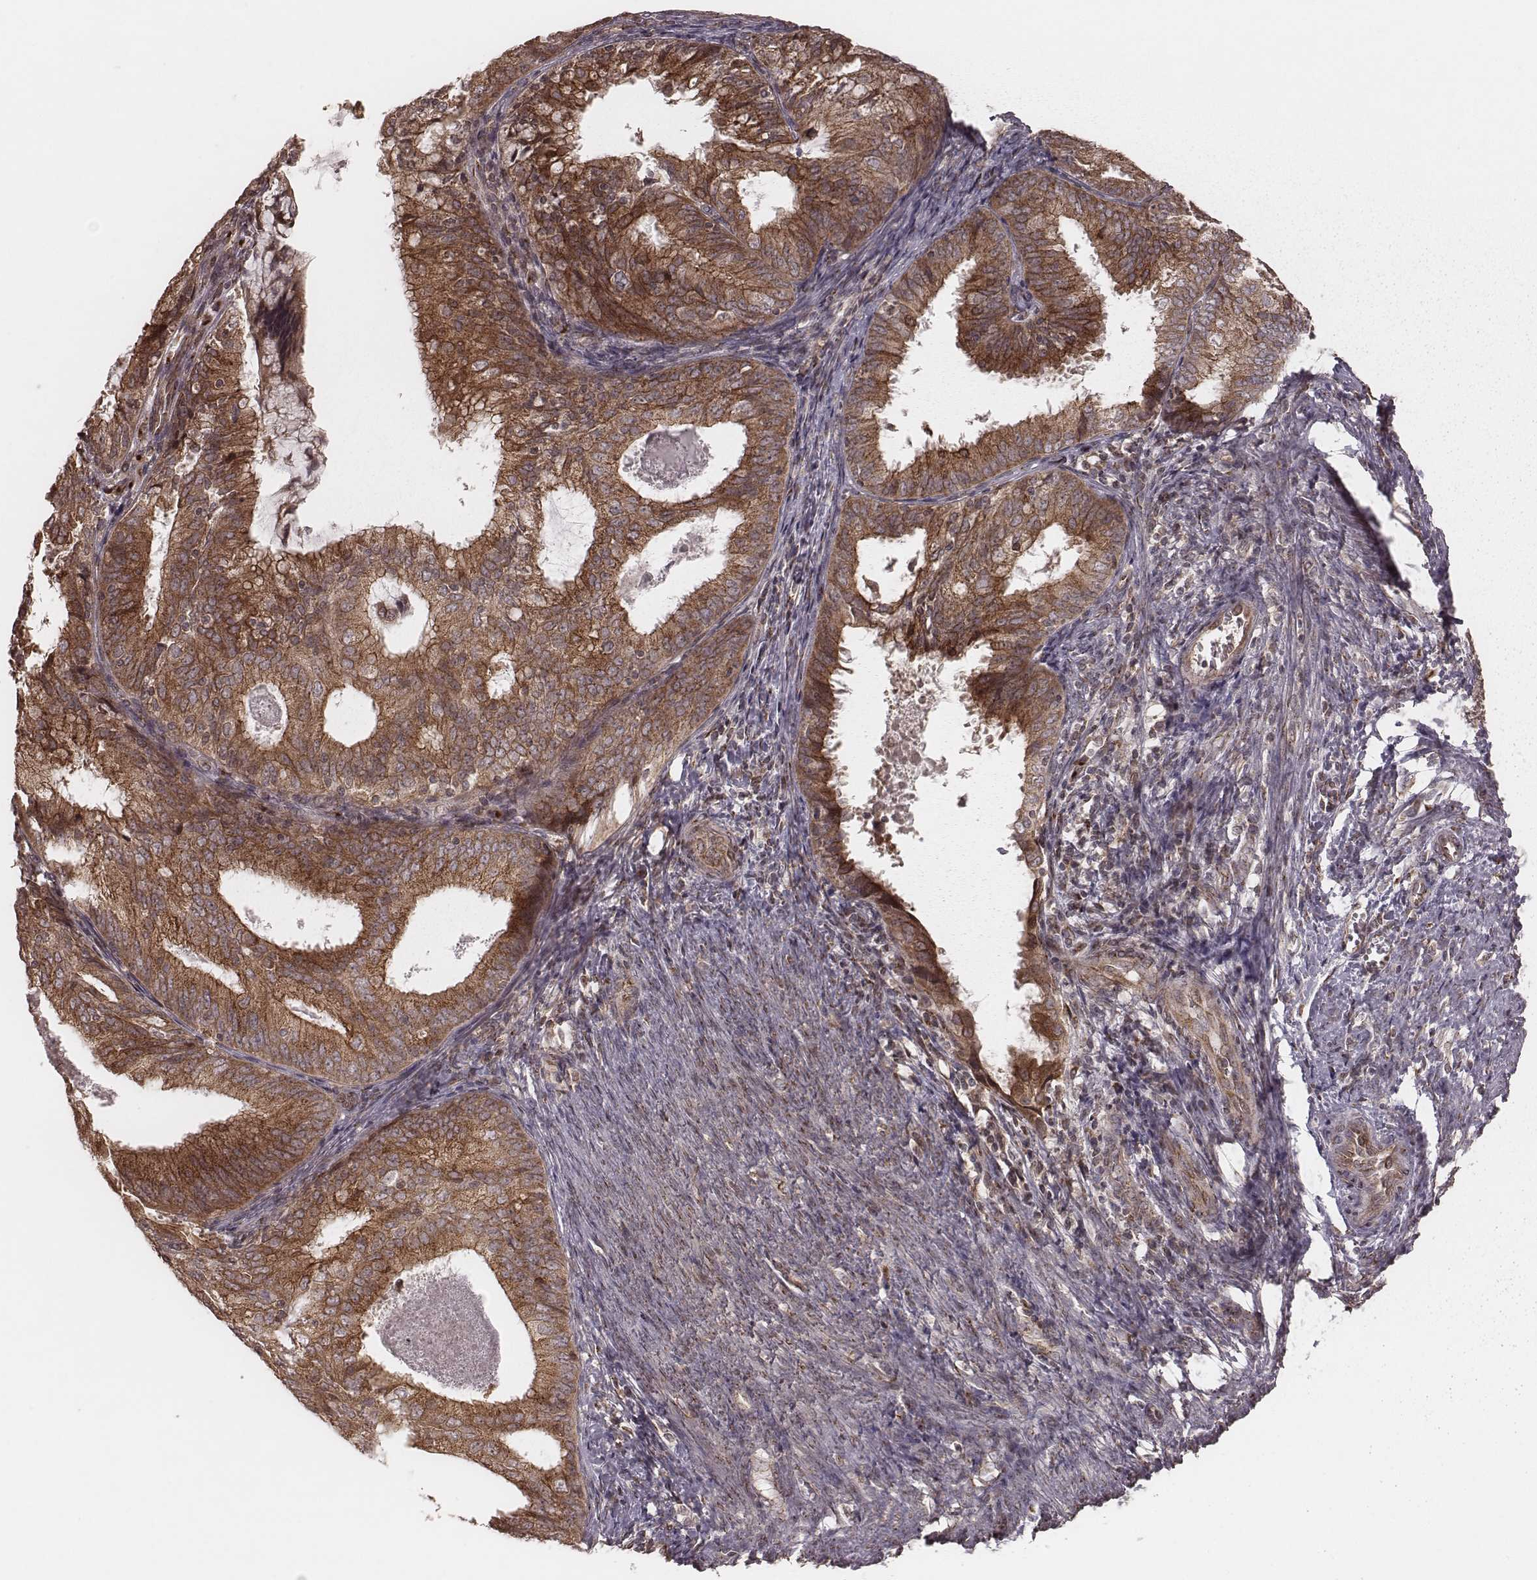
{"staining": {"intensity": "strong", "quantity": ">75%", "location": "cytoplasmic/membranous"}, "tissue": "endometrial cancer", "cell_type": "Tumor cells", "image_type": "cancer", "snomed": [{"axis": "morphology", "description": "Adenocarcinoma, NOS"}, {"axis": "topography", "description": "Endometrium"}], "caption": "Endometrial cancer stained with IHC shows strong cytoplasmic/membranous positivity in about >75% of tumor cells.", "gene": "MYO19", "patient": {"sex": "female", "age": 57}}